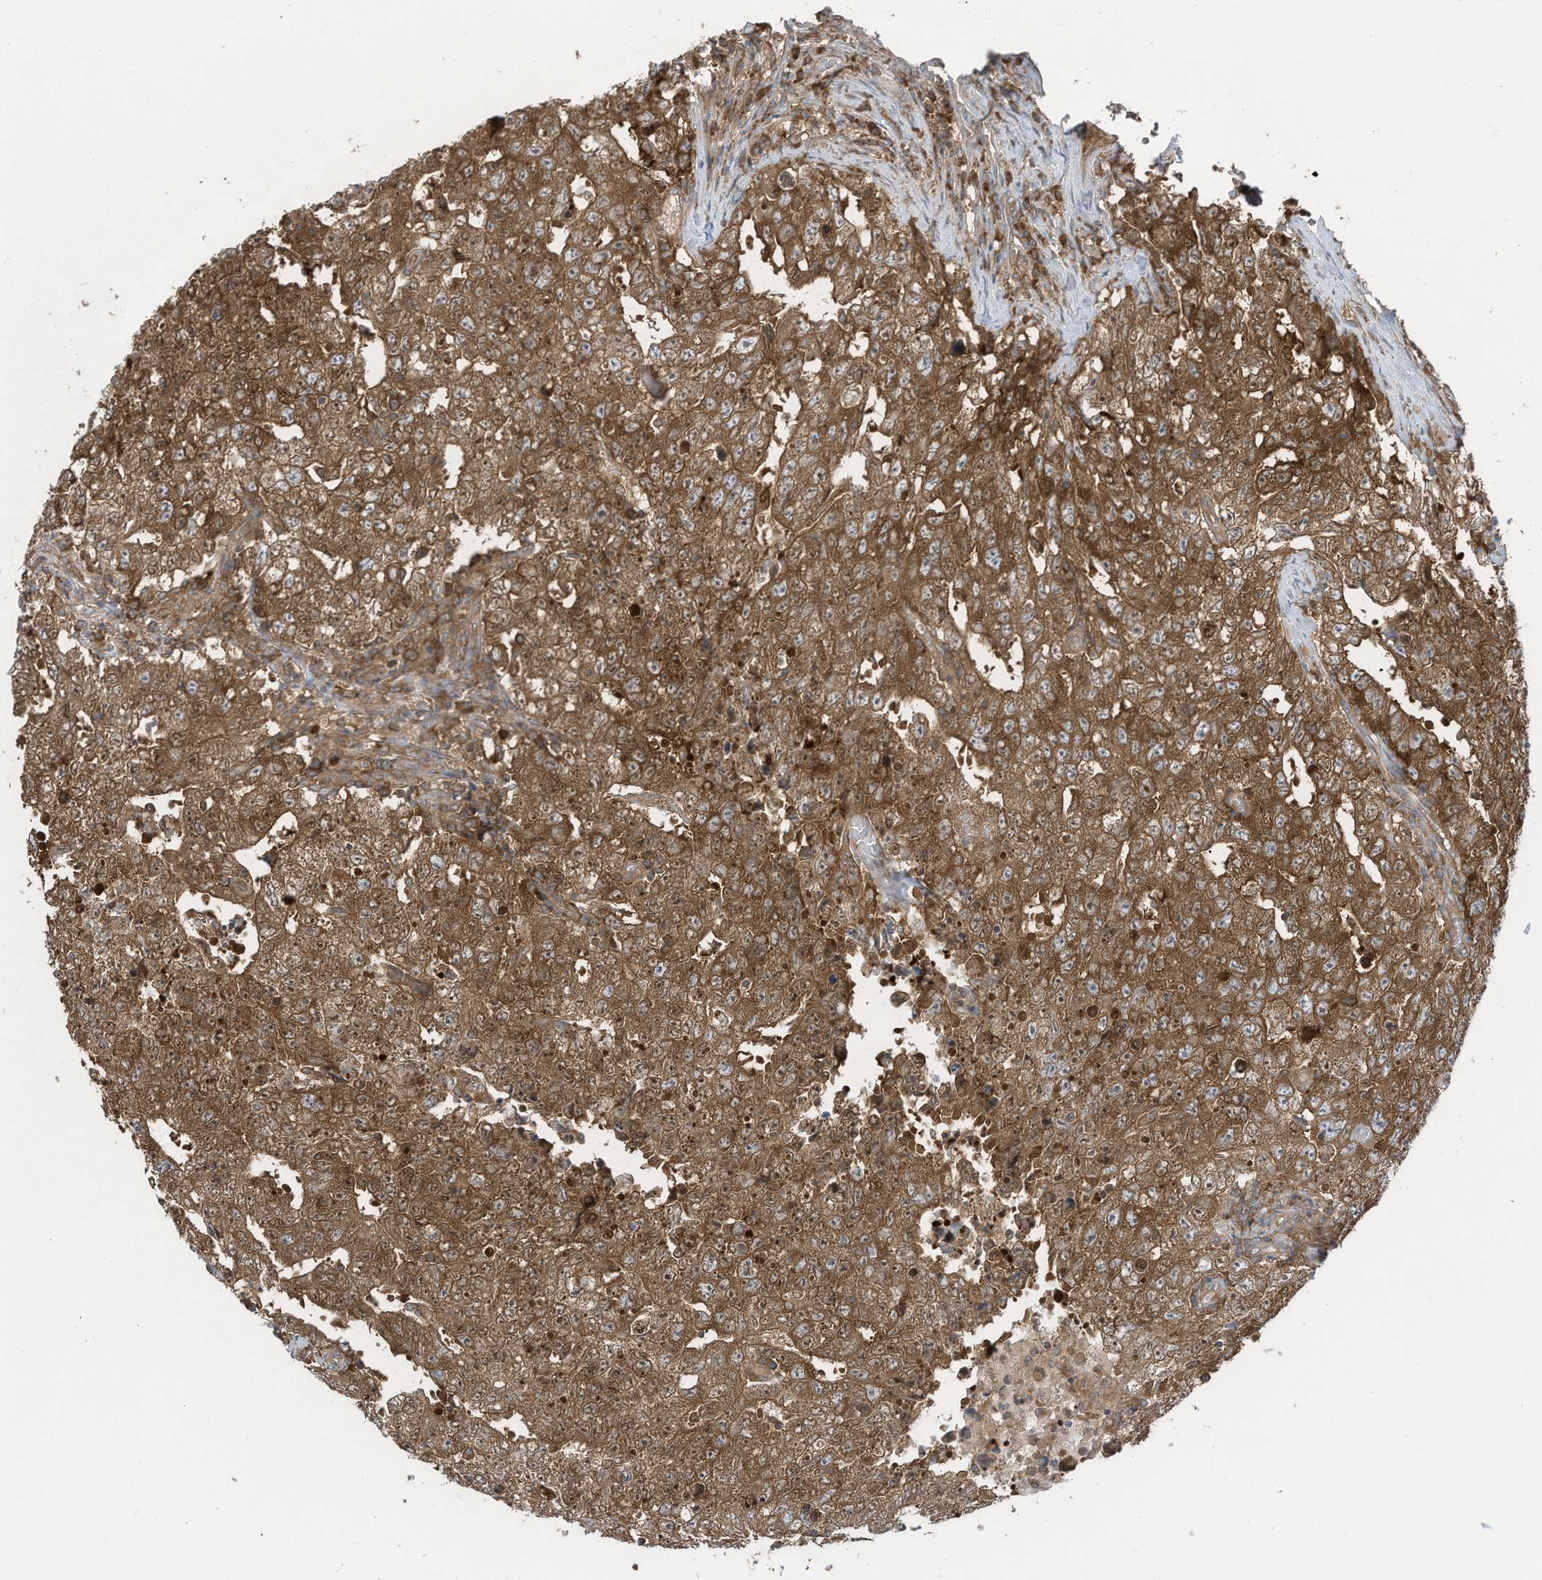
{"staining": {"intensity": "moderate", "quantity": ">75%", "location": "cytoplasmic/membranous,nuclear"}, "tissue": "testis cancer", "cell_type": "Tumor cells", "image_type": "cancer", "snomed": [{"axis": "morphology", "description": "Carcinoma, Embryonal, NOS"}, {"axis": "topography", "description": "Testis"}], "caption": "This is an image of IHC staining of testis cancer (embryonal carcinoma), which shows moderate staining in the cytoplasmic/membranous and nuclear of tumor cells.", "gene": "OLA1", "patient": {"sex": "male", "age": 26}}